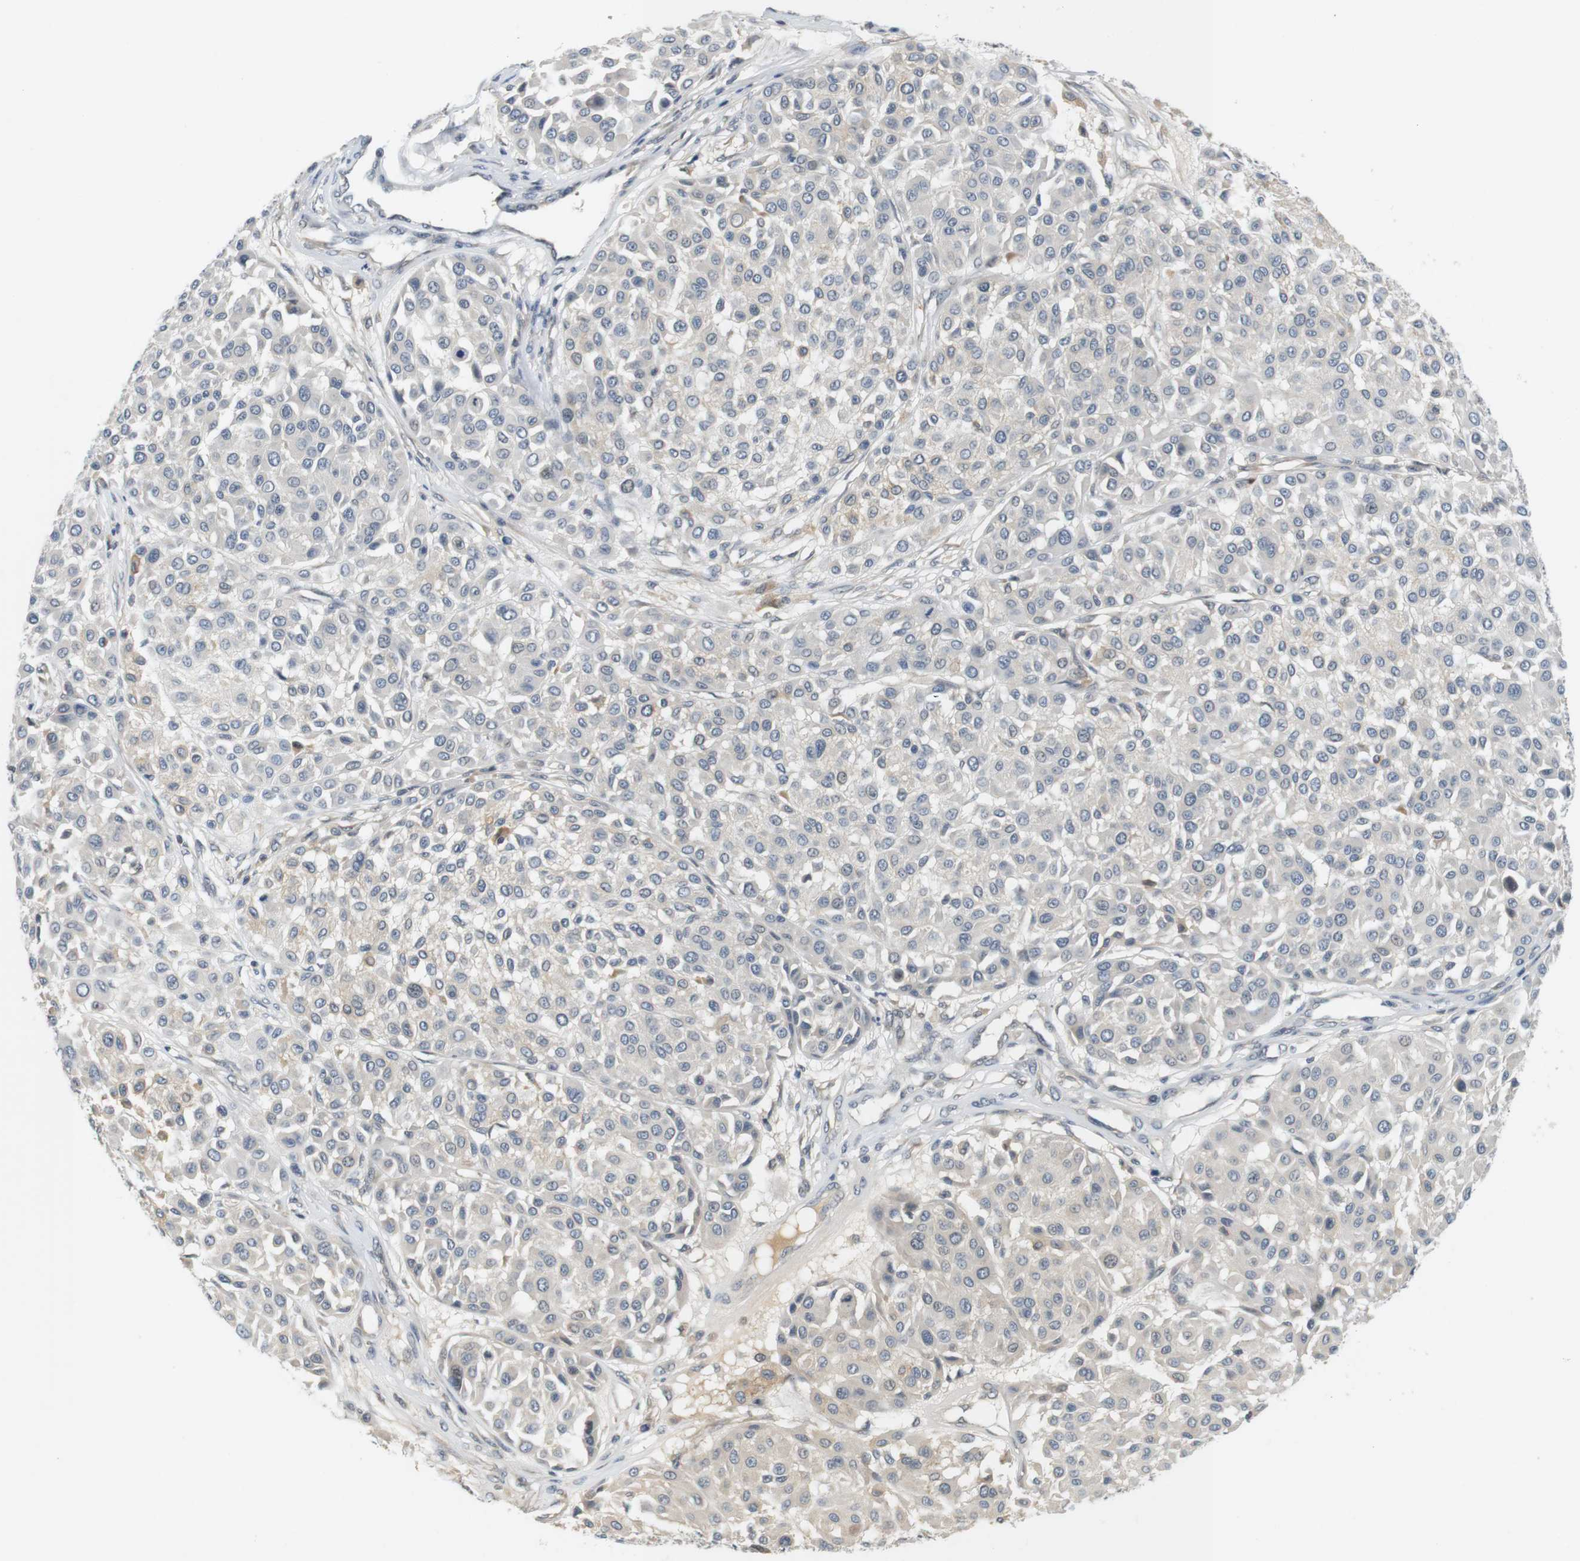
{"staining": {"intensity": "negative", "quantity": "none", "location": "none"}, "tissue": "melanoma", "cell_type": "Tumor cells", "image_type": "cancer", "snomed": [{"axis": "morphology", "description": "Malignant melanoma, Metastatic site"}, {"axis": "topography", "description": "Soft tissue"}], "caption": "Immunohistochemical staining of human melanoma displays no significant positivity in tumor cells.", "gene": "WNT7A", "patient": {"sex": "male", "age": 41}}